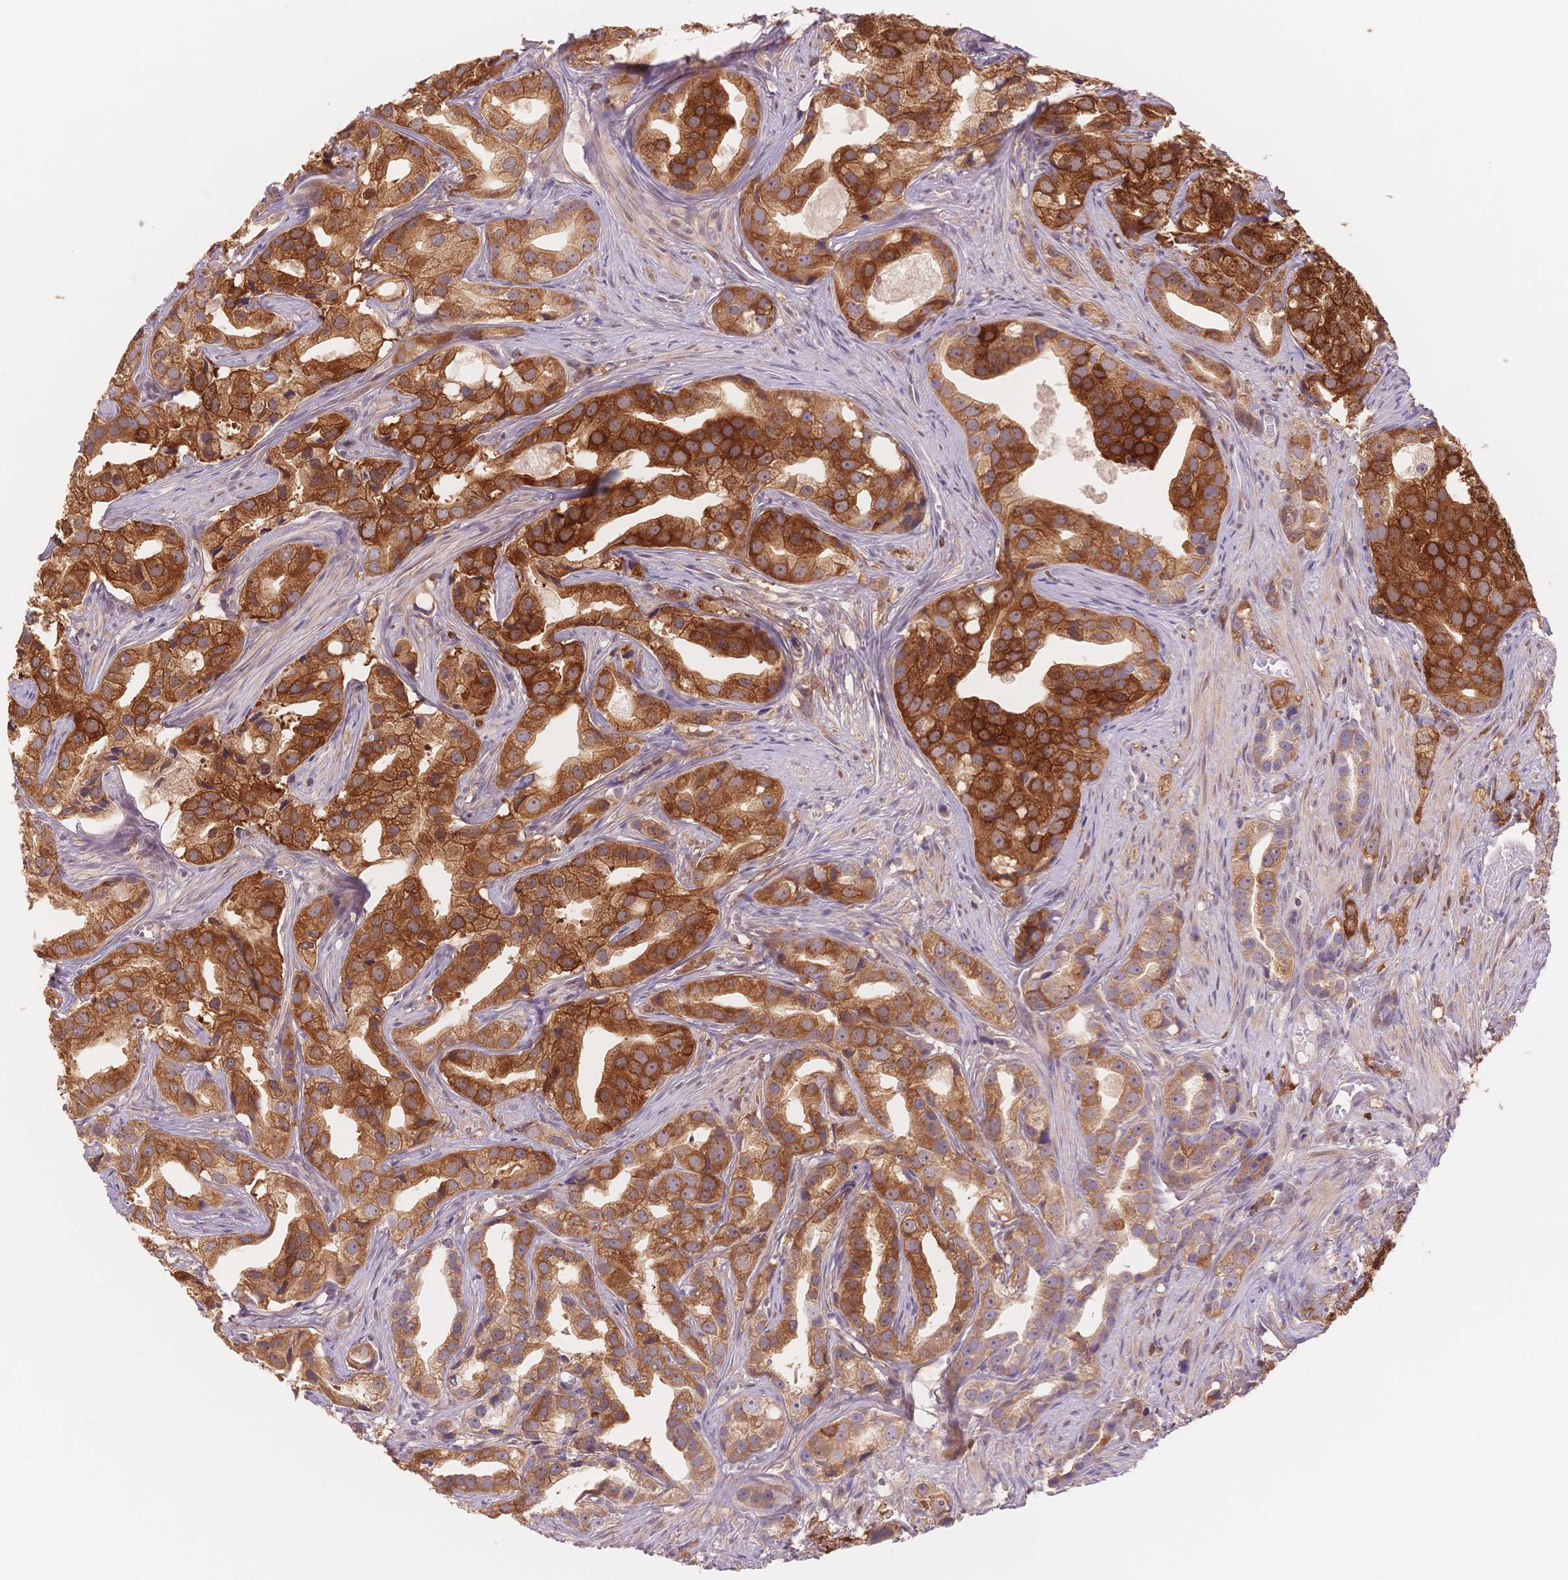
{"staining": {"intensity": "strong", "quantity": "25%-75%", "location": "cytoplasmic/membranous"}, "tissue": "prostate cancer", "cell_type": "Tumor cells", "image_type": "cancer", "snomed": [{"axis": "morphology", "description": "Adenocarcinoma, High grade"}, {"axis": "topography", "description": "Prostate"}], "caption": "Immunohistochemical staining of prostate high-grade adenocarcinoma demonstrates strong cytoplasmic/membranous protein positivity in approximately 25%-75% of tumor cells. (Stains: DAB in brown, nuclei in blue, Microscopy: brightfield microscopy at high magnification).", "gene": "STK39", "patient": {"sex": "male", "age": 75}}